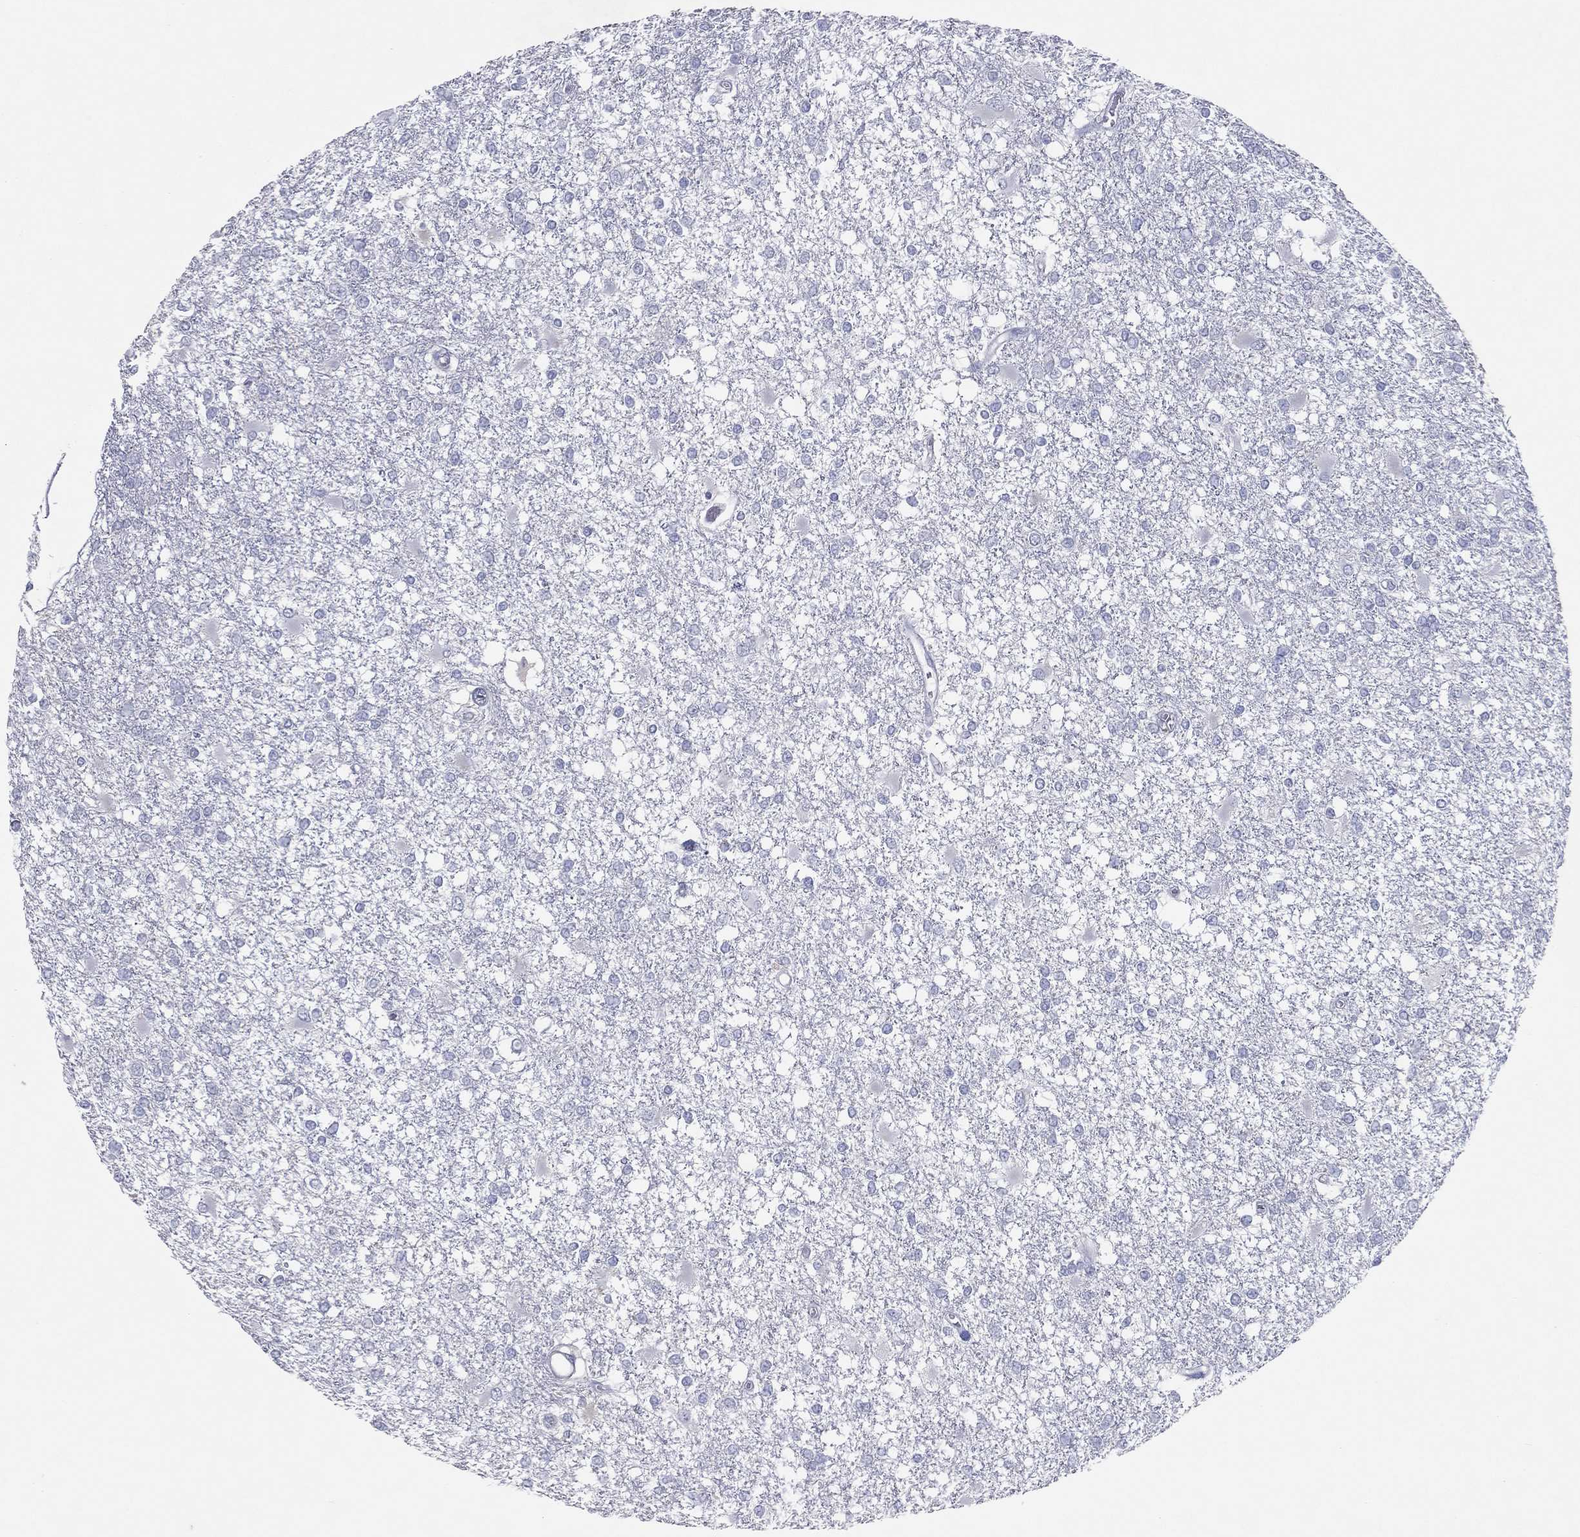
{"staining": {"intensity": "negative", "quantity": "none", "location": "none"}, "tissue": "glioma", "cell_type": "Tumor cells", "image_type": "cancer", "snomed": [{"axis": "morphology", "description": "Glioma, malignant, High grade"}, {"axis": "topography", "description": "Cerebral cortex"}], "caption": "Immunohistochemistry of human glioma demonstrates no expression in tumor cells. (Stains: DAB immunohistochemistry with hematoxylin counter stain, Microscopy: brightfield microscopy at high magnification).", "gene": "CPT1B", "patient": {"sex": "male", "age": 79}}